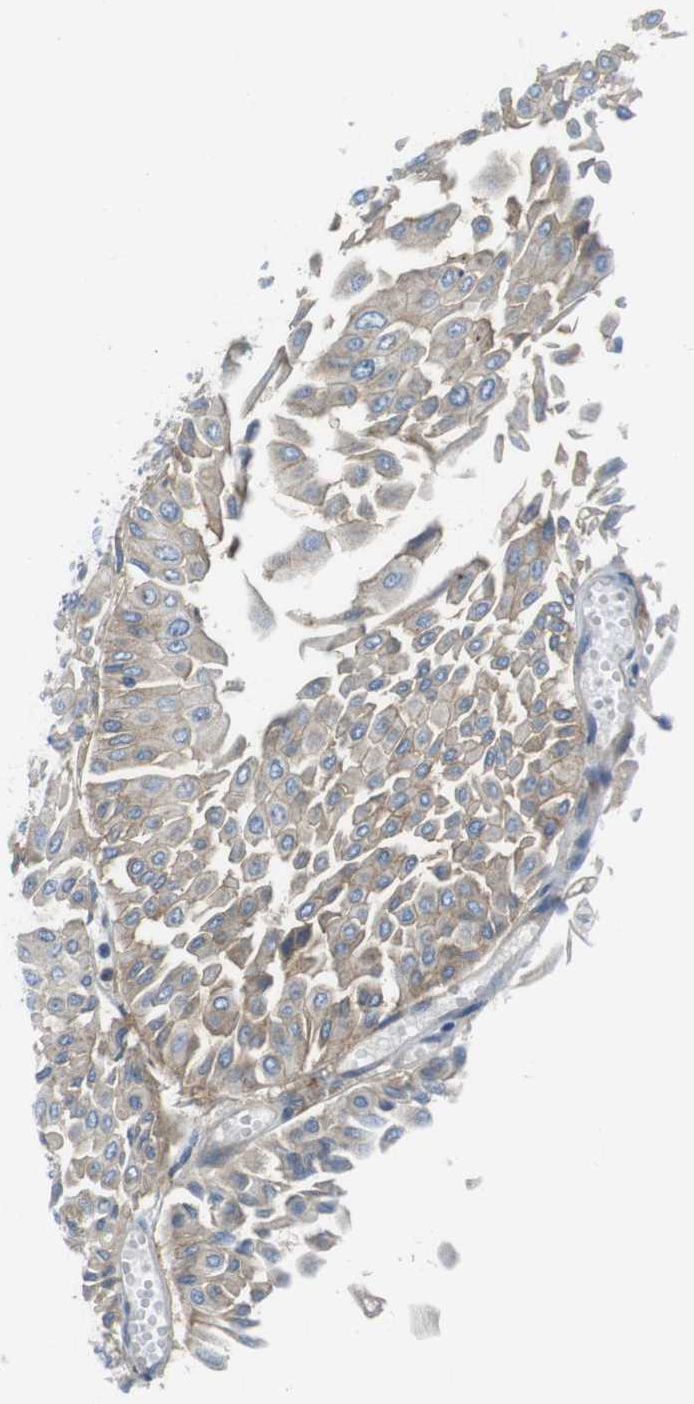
{"staining": {"intensity": "weak", "quantity": ">75%", "location": "cytoplasmic/membranous"}, "tissue": "urothelial cancer", "cell_type": "Tumor cells", "image_type": "cancer", "snomed": [{"axis": "morphology", "description": "Urothelial carcinoma, Low grade"}, {"axis": "topography", "description": "Urinary bladder"}], "caption": "Immunohistochemistry (DAB (3,3'-diaminobenzidine)) staining of human urothelial cancer exhibits weak cytoplasmic/membranous protein positivity in approximately >75% of tumor cells.", "gene": "EMP2", "patient": {"sex": "male", "age": 67}}